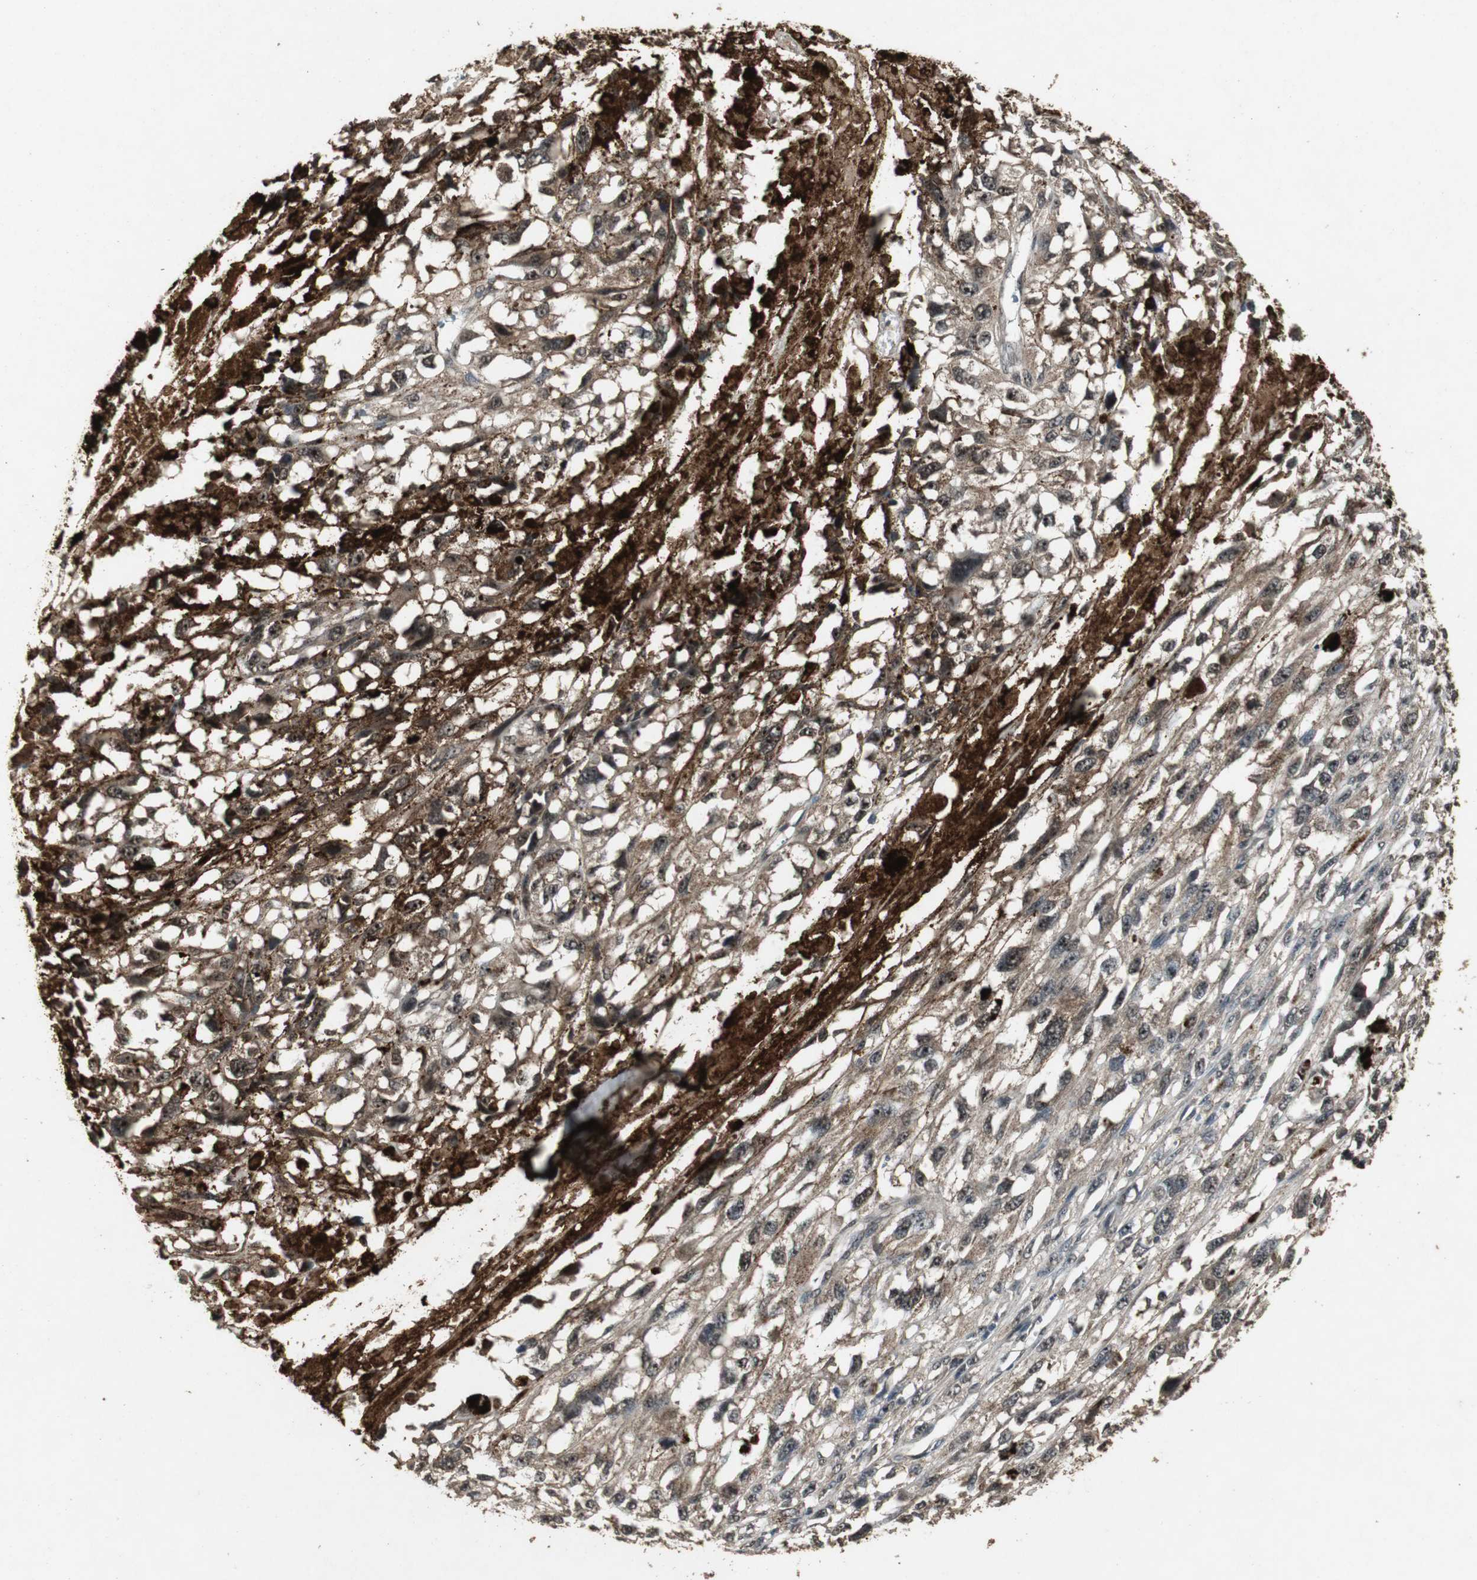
{"staining": {"intensity": "moderate", "quantity": ">75%", "location": "cytoplasmic/membranous,nuclear"}, "tissue": "melanoma", "cell_type": "Tumor cells", "image_type": "cancer", "snomed": [{"axis": "morphology", "description": "Malignant melanoma, Metastatic site"}, {"axis": "topography", "description": "Lymph node"}], "caption": "Human malignant melanoma (metastatic site) stained with a brown dye shows moderate cytoplasmic/membranous and nuclear positive staining in about >75% of tumor cells.", "gene": "EMX1", "patient": {"sex": "male", "age": 59}}